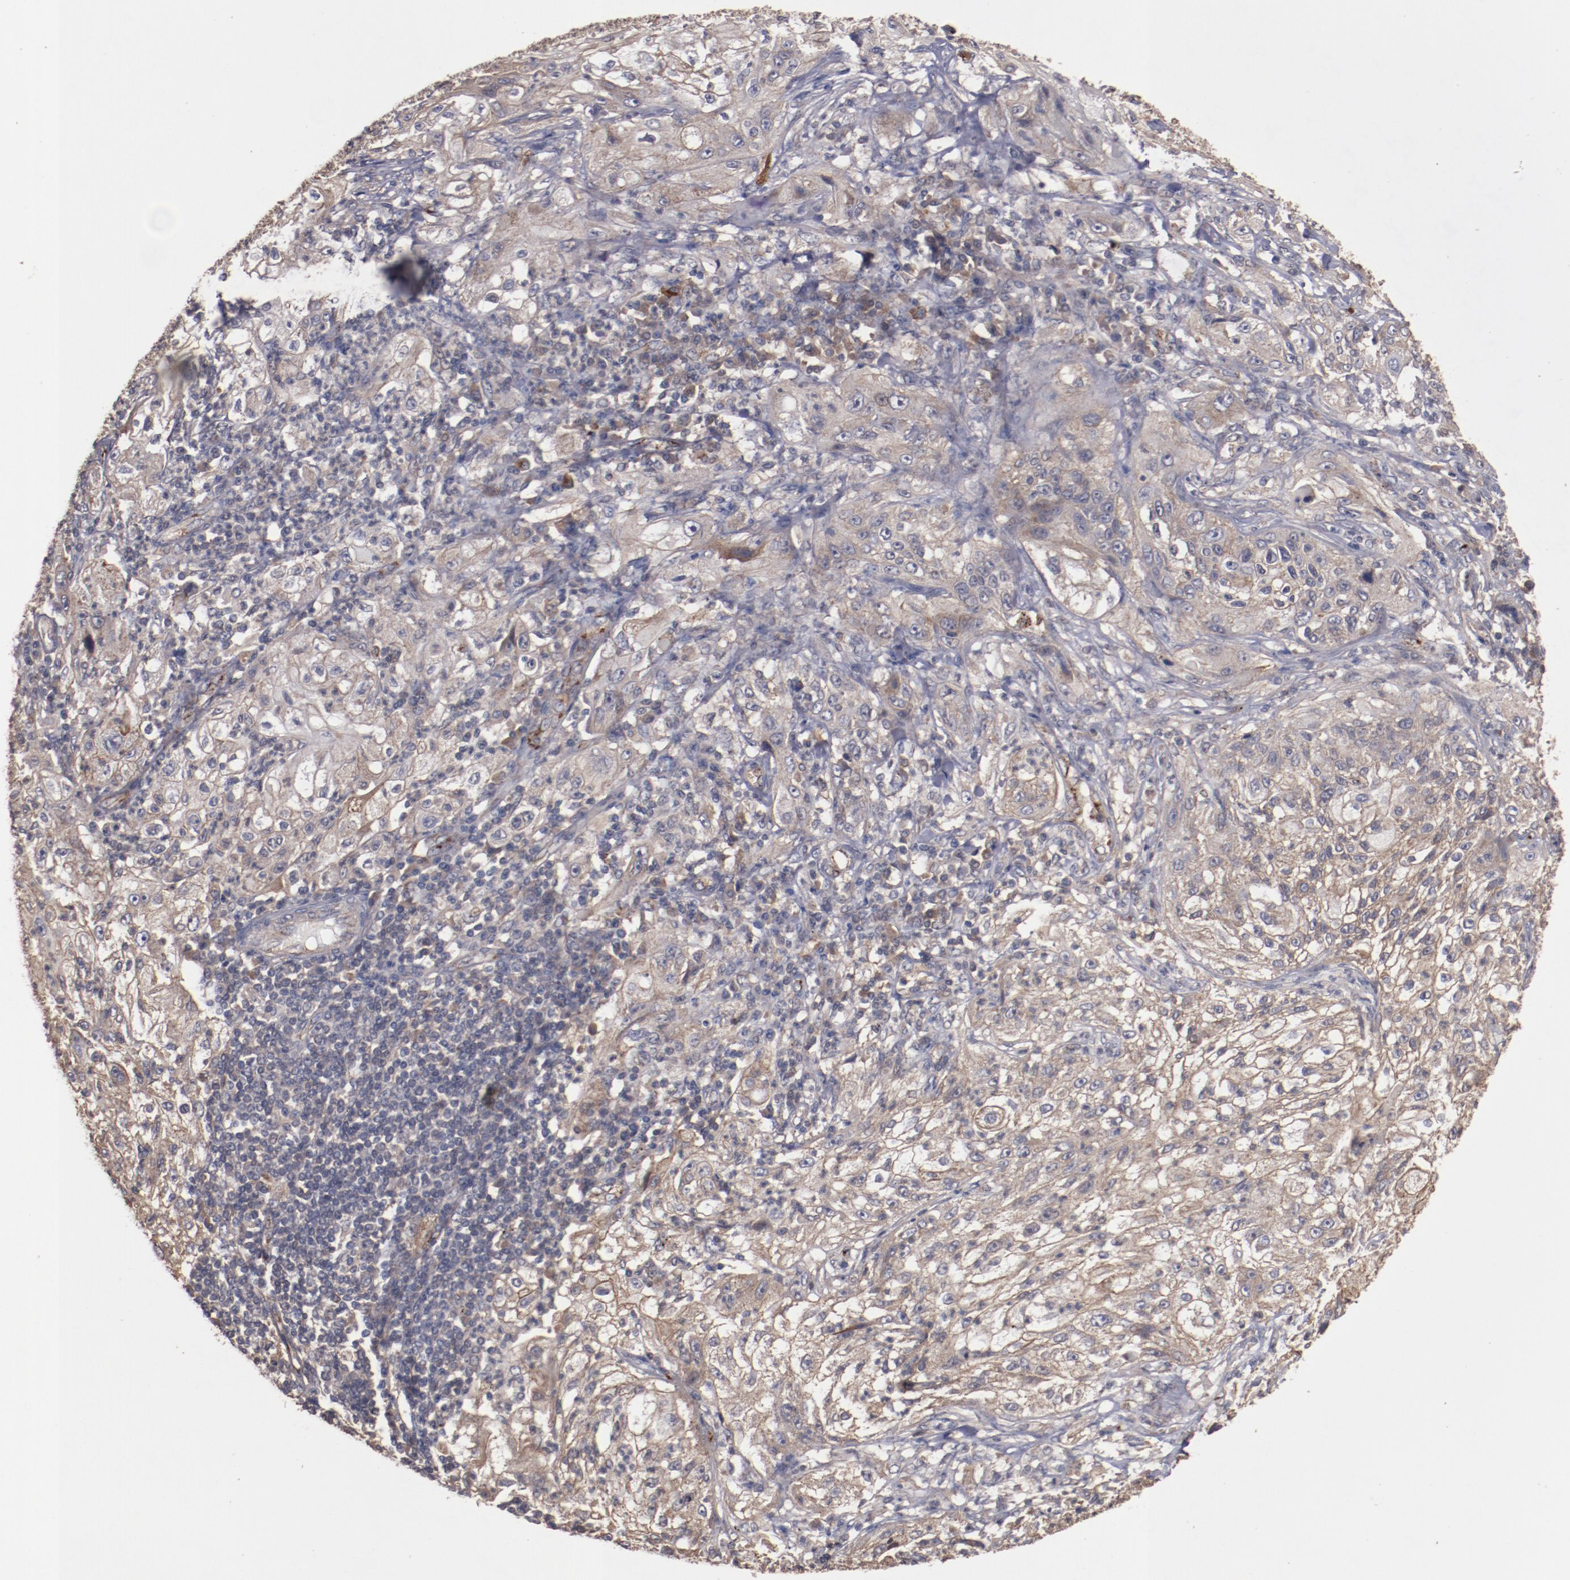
{"staining": {"intensity": "moderate", "quantity": "<25%", "location": "cytoplasmic/membranous"}, "tissue": "lung cancer", "cell_type": "Tumor cells", "image_type": "cancer", "snomed": [{"axis": "morphology", "description": "Inflammation, NOS"}, {"axis": "morphology", "description": "Squamous cell carcinoma, NOS"}, {"axis": "topography", "description": "Lymph node"}, {"axis": "topography", "description": "Soft tissue"}, {"axis": "topography", "description": "Lung"}], "caption": "Immunohistochemical staining of human lung squamous cell carcinoma demonstrates low levels of moderate cytoplasmic/membranous protein positivity in approximately <25% of tumor cells.", "gene": "DIPK2B", "patient": {"sex": "male", "age": 66}}